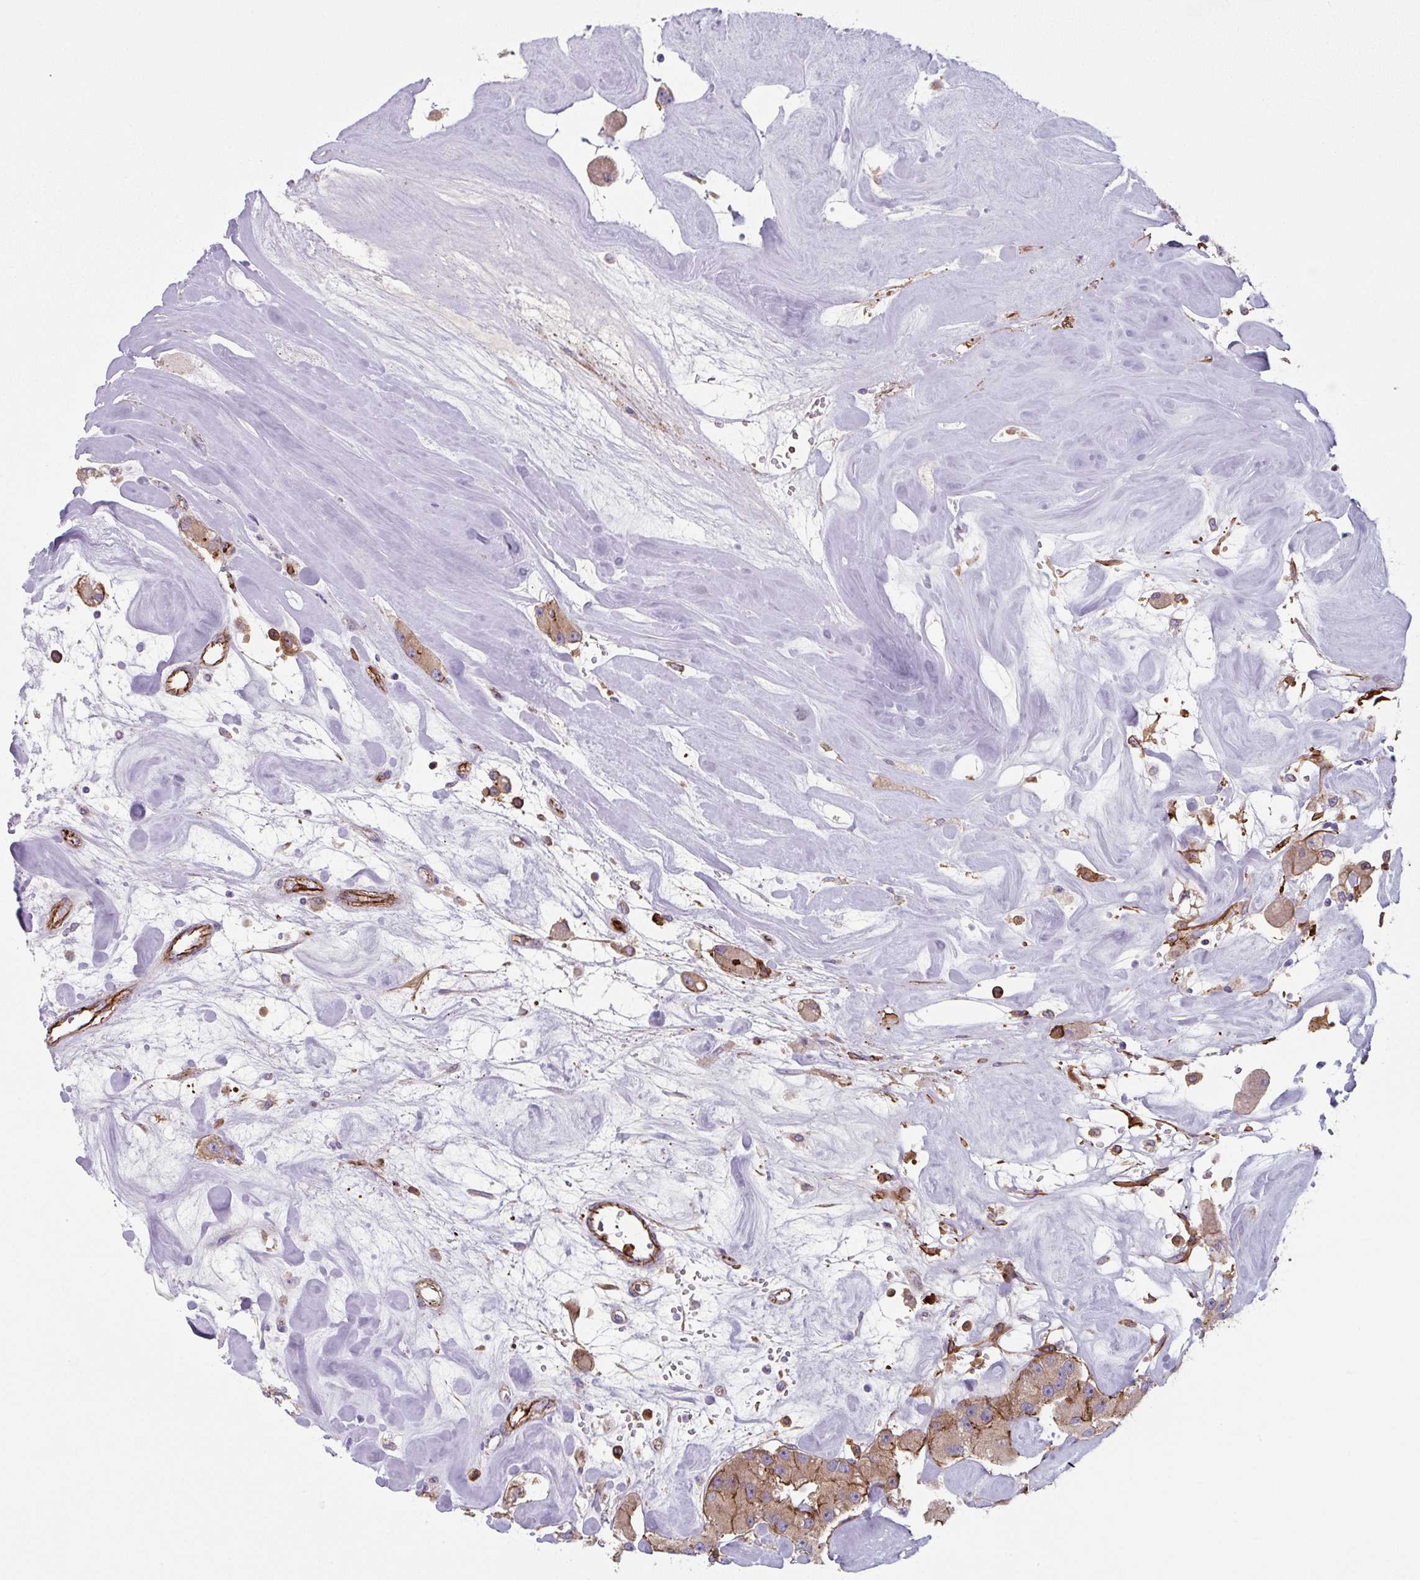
{"staining": {"intensity": "moderate", "quantity": ">75%", "location": "cytoplasmic/membranous"}, "tissue": "carcinoid", "cell_type": "Tumor cells", "image_type": "cancer", "snomed": [{"axis": "morphology", "description": "Carcinoid, malignant, NOS"}, {"axis": "topography", "description": "Pancreas"}], "caption": "Immunohistochemical staining of human malignant carcinoid displays medium levels of moderate cytoplasmic/membranous protein positivity in about >75% of tumor cells. (IHC, brightfield microscopy, high magnification).", "gene": "DHFR2", "patient": {"sex": "male", "age": 41}}